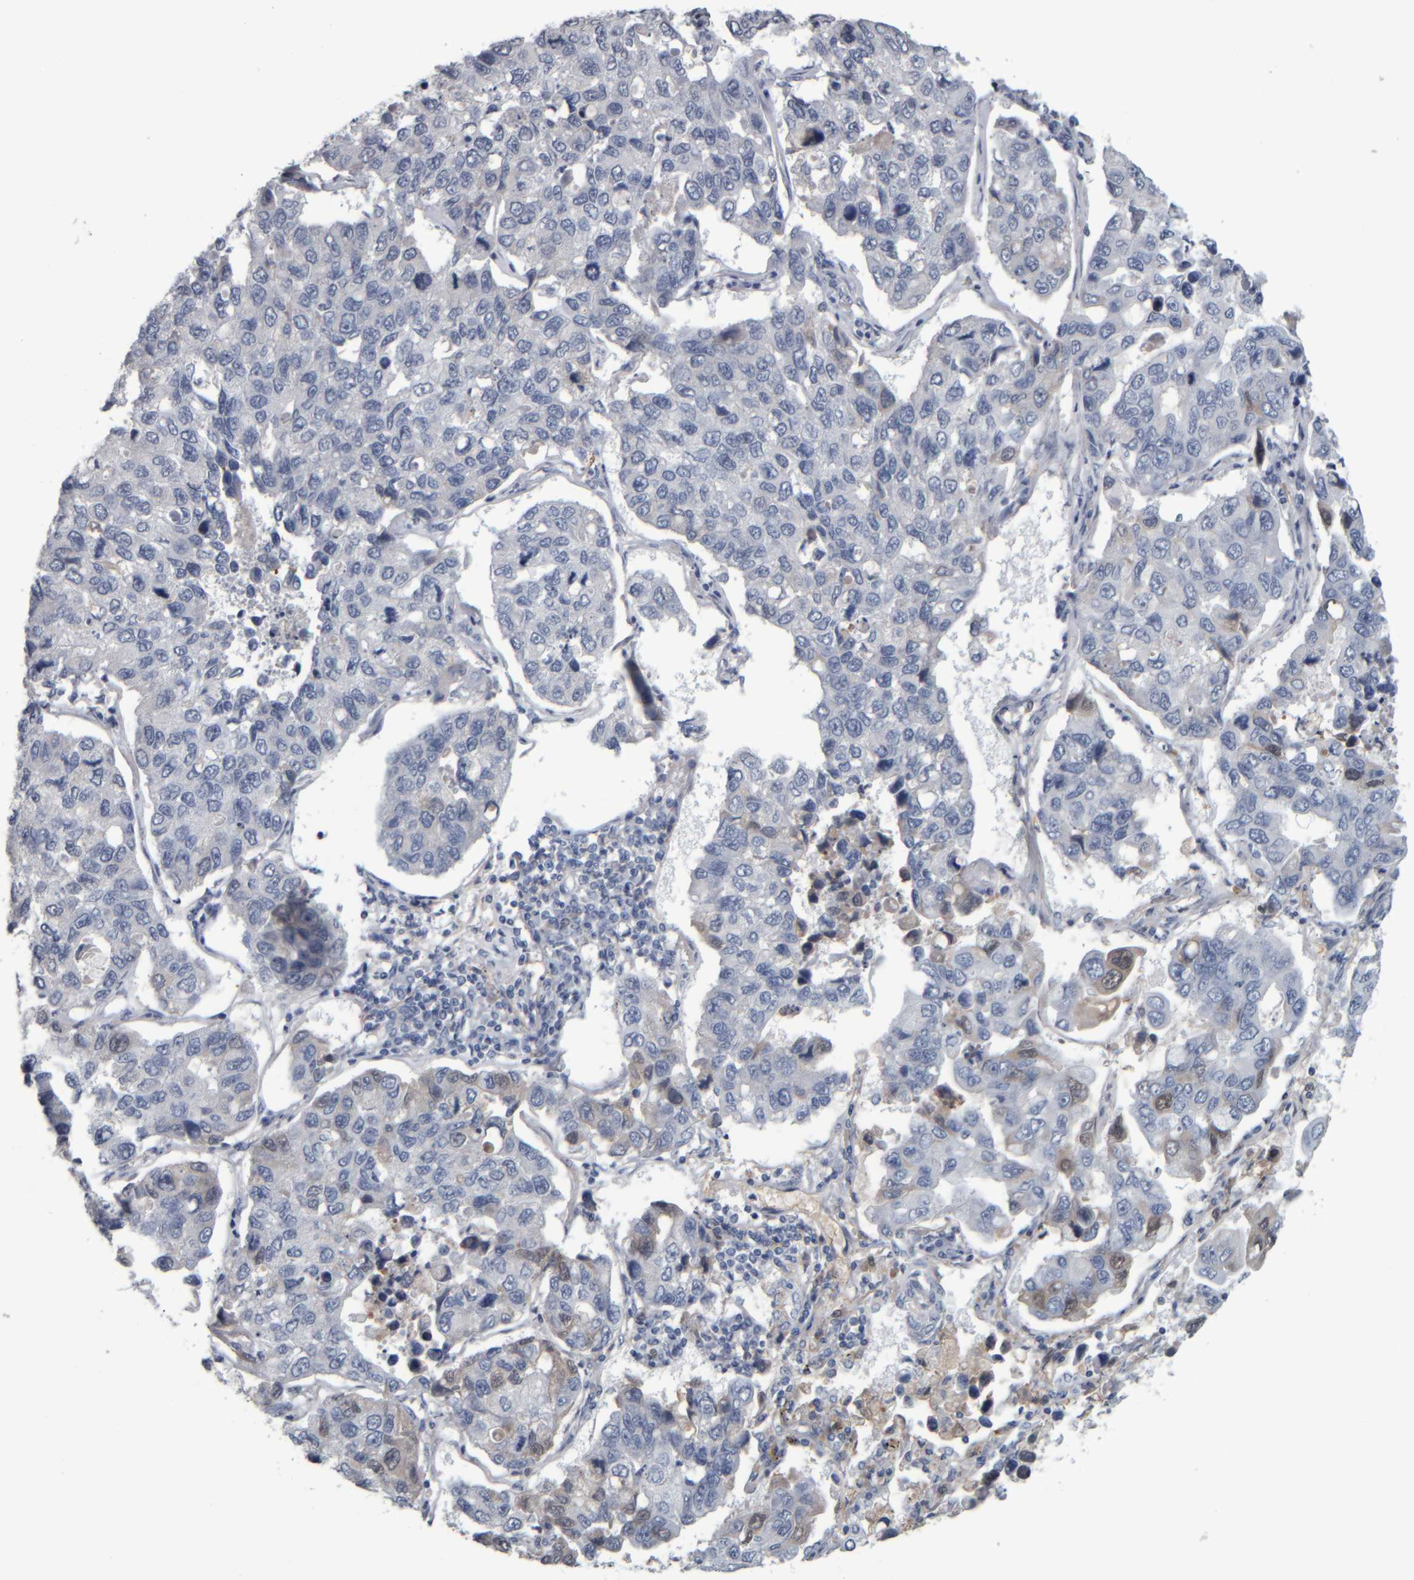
{"staining": {"intensity": "negative", "quantity": "none", "location": "none"}, "tissue": "lung cancer", "cell_type": "Tumor cells", "image_type": "cancer", "snomed": [{"axis": "morphology", "description": "Adenocarcinoma, NOS"}, {"axis": "topography", "description": "Lung"}], "caption": "There is no significant positivity in tumor cells of lung cancer (adenocarcinoma).", "gene": "CAVIN4", "patient": {"sex": "male", "age": 64}}